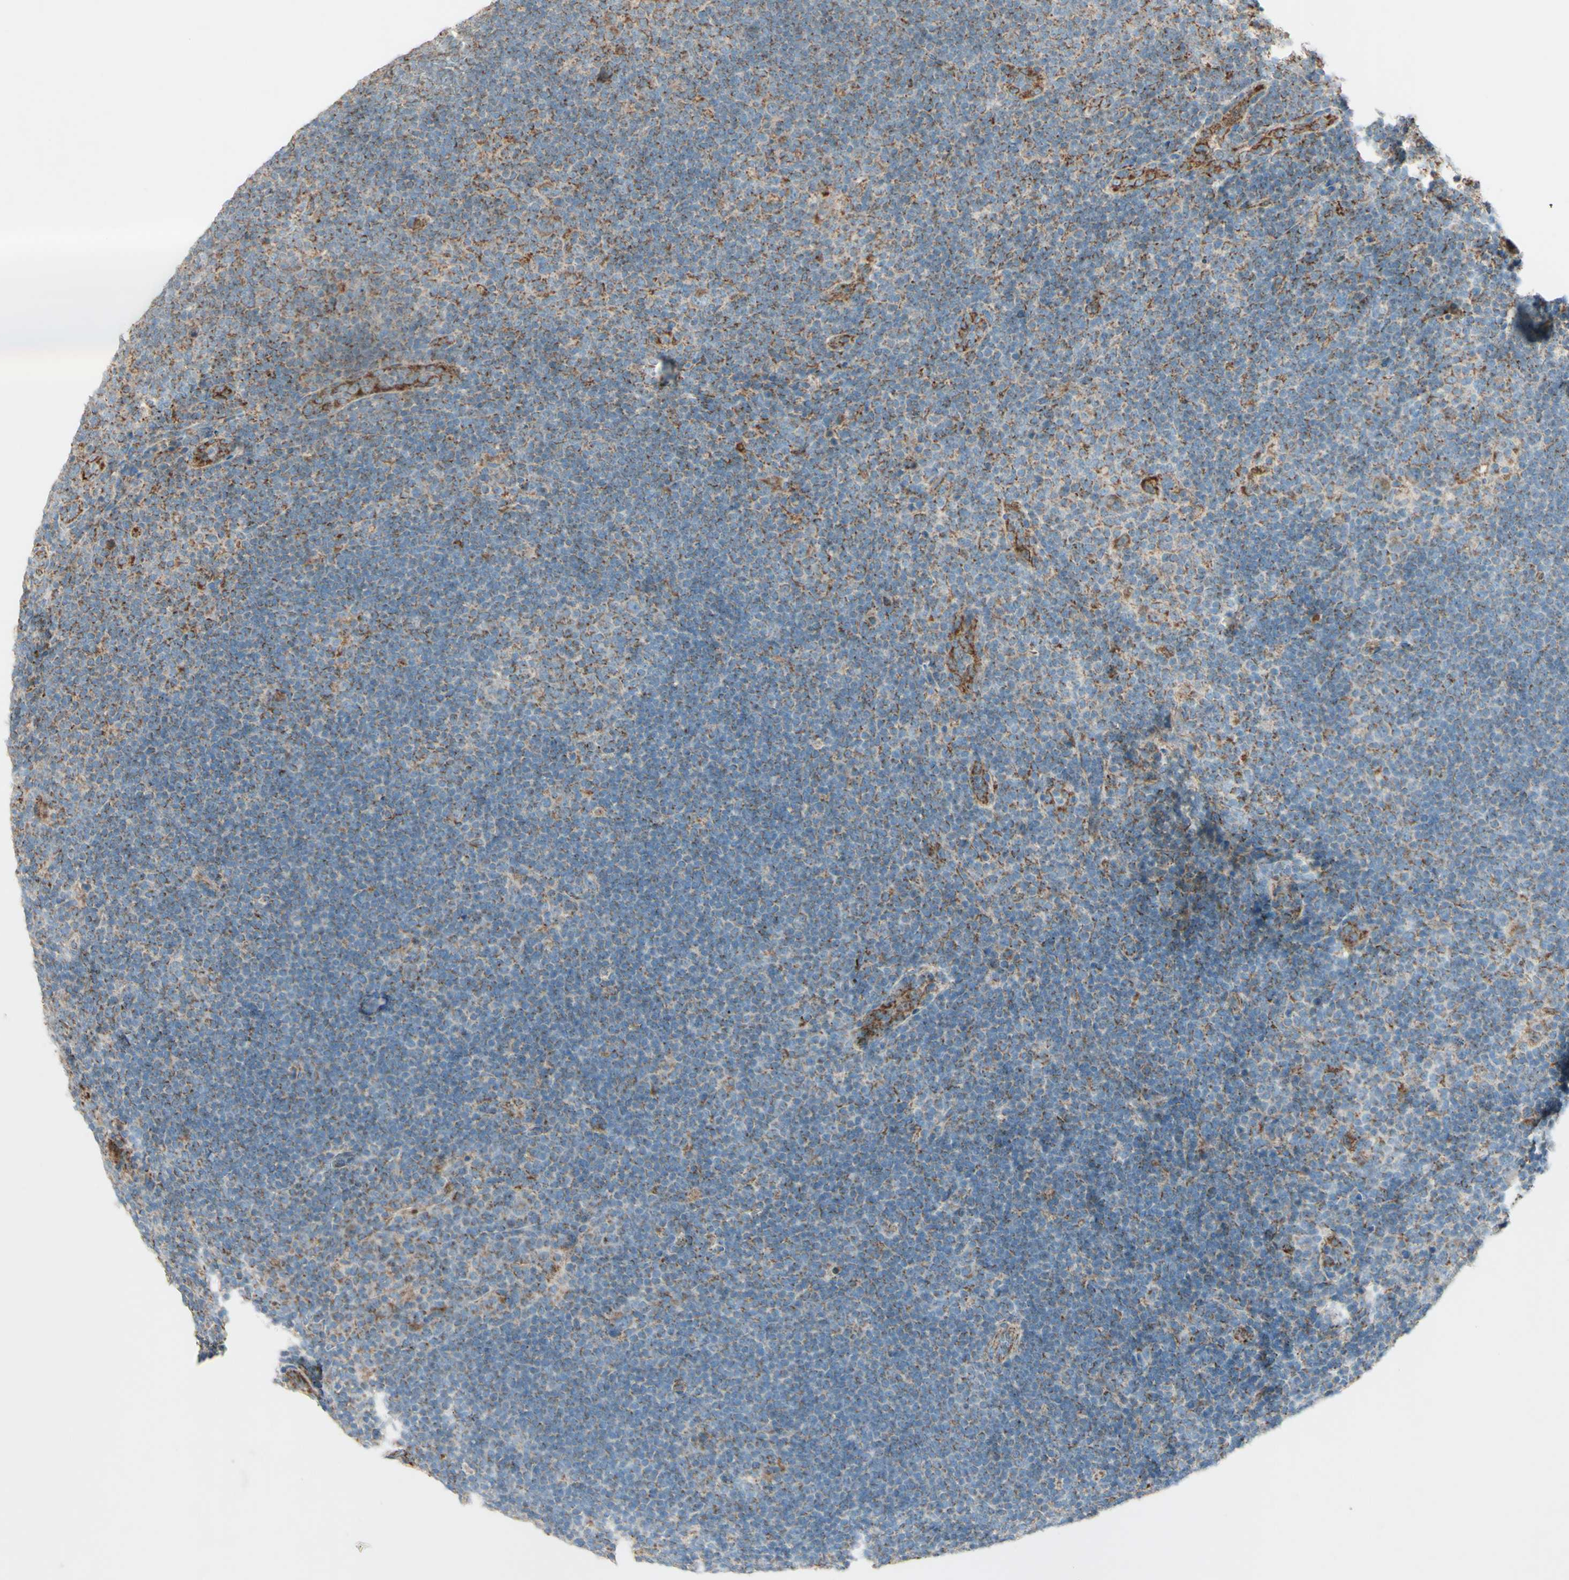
{"staining": {"intensity": "strong", "quantity": ">75%", "location": "cytoplasmic/membranous"}, "tissue": "lymphoma", "cell_type": "Tumor cells", "image_type": "cancer", "snomed": [{"axis": "morphology", "description": "Hodgkin's disease, NOS"}, {"axis": "topography", "description": "Lymph node"}], "caption": "Hodgkin's disease was stained to show a protein in brown. There is high levels of strong cytoplasmic/membranous staining in approximately >75% of tumor cells. (Stains: DAB in brown, nuclei in blue, Microscopy: brightfield microscopy at high magnification).", "gene": "RHOT1", "patient": {"sex": "female", "age": 57}}